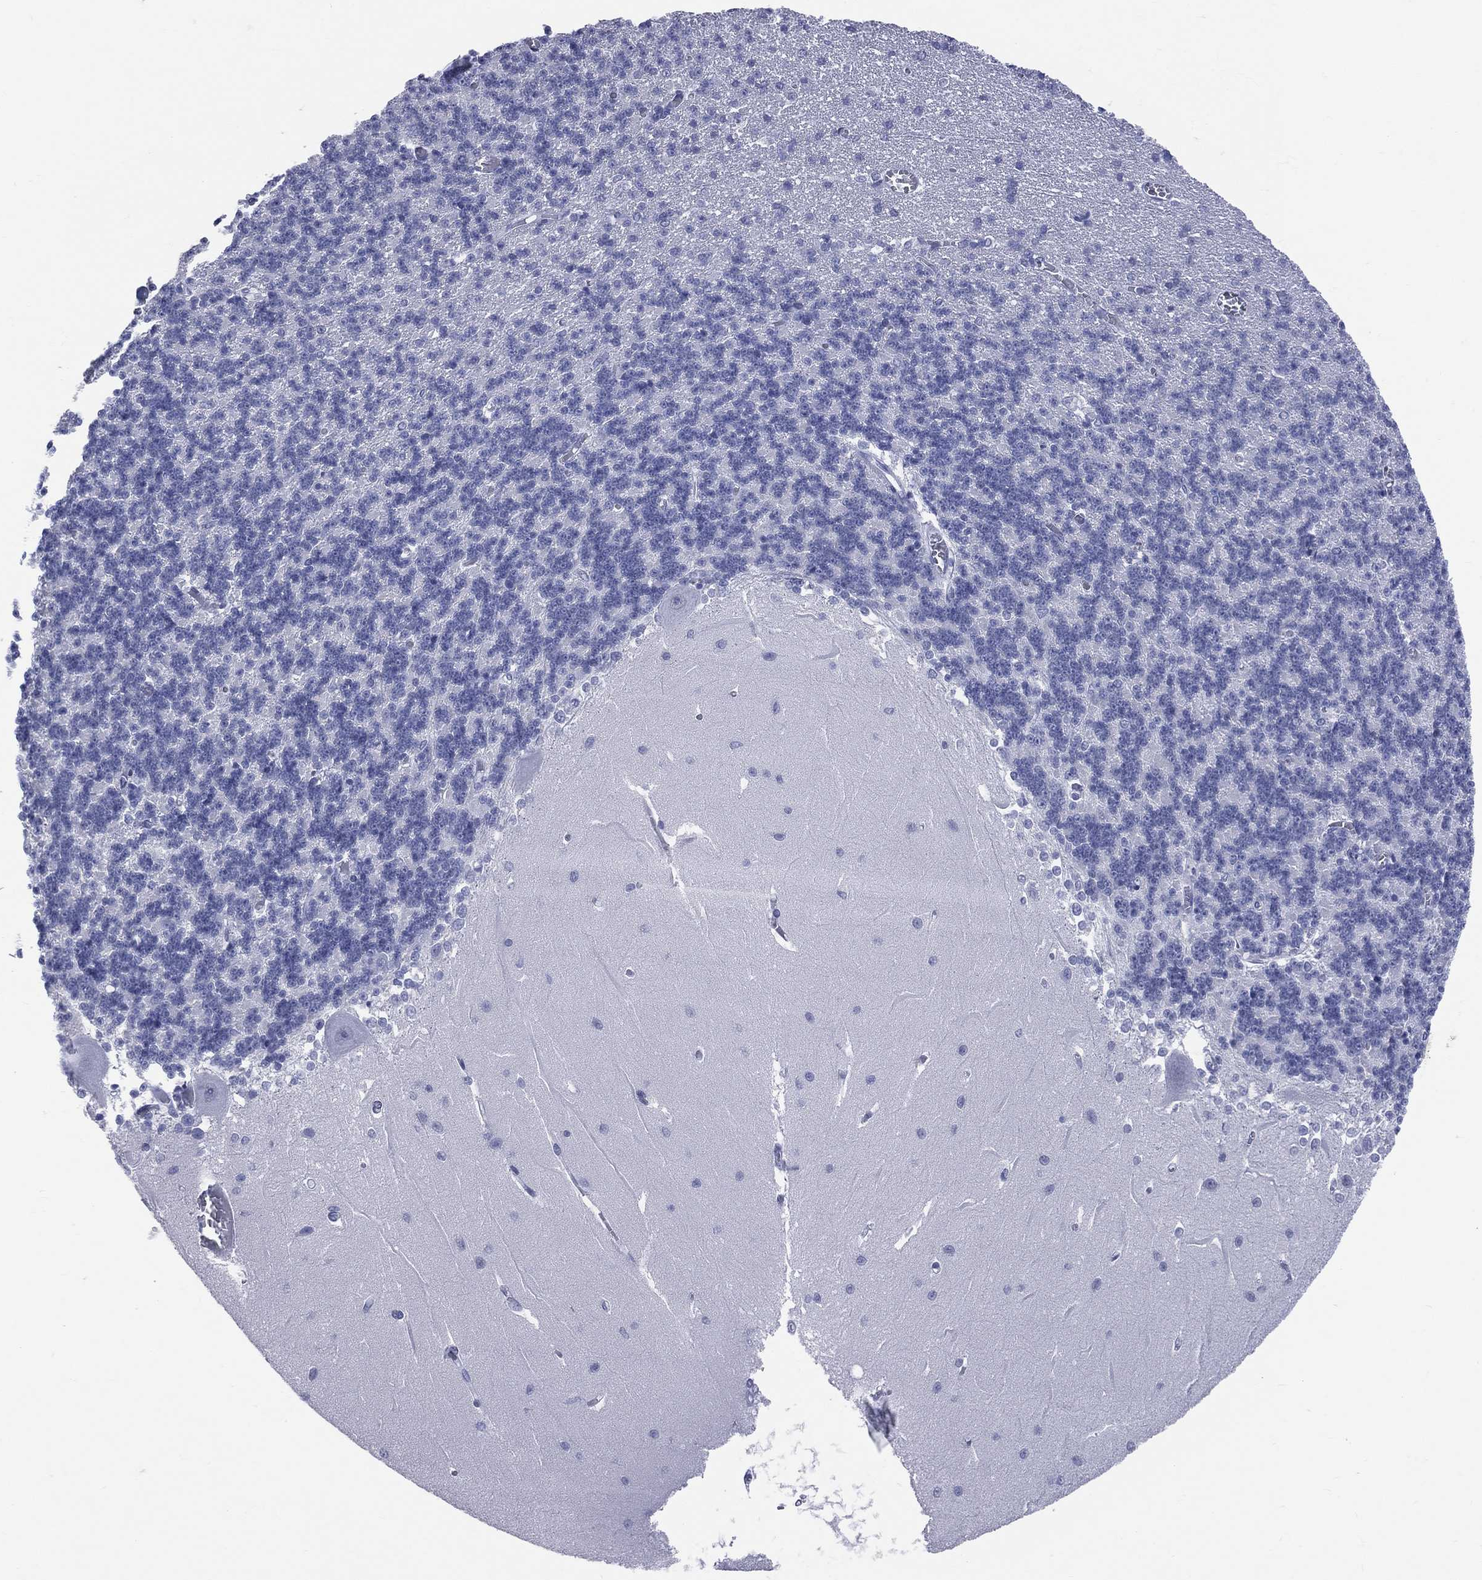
{"staining": {"intensity": "negative", "quantity": "none", "location": "none"}, "tissue": "cerebellum", "cell_type": "Cells in granular layer", "image_type": "normal", "snomed": [{"axis": "morphology", "description": "Normal tissue, NOS"}, {"axis": "topography", "description": "Cerebellum"}], "caption": "DAB (3,3'-diaminobenzidine) immunohistochemical staining of normal human cerebellum exhibits no significant staining in cells in granular layer.", "gene": "MLLT10", "patient": {"sex": "male", "age": 37}}